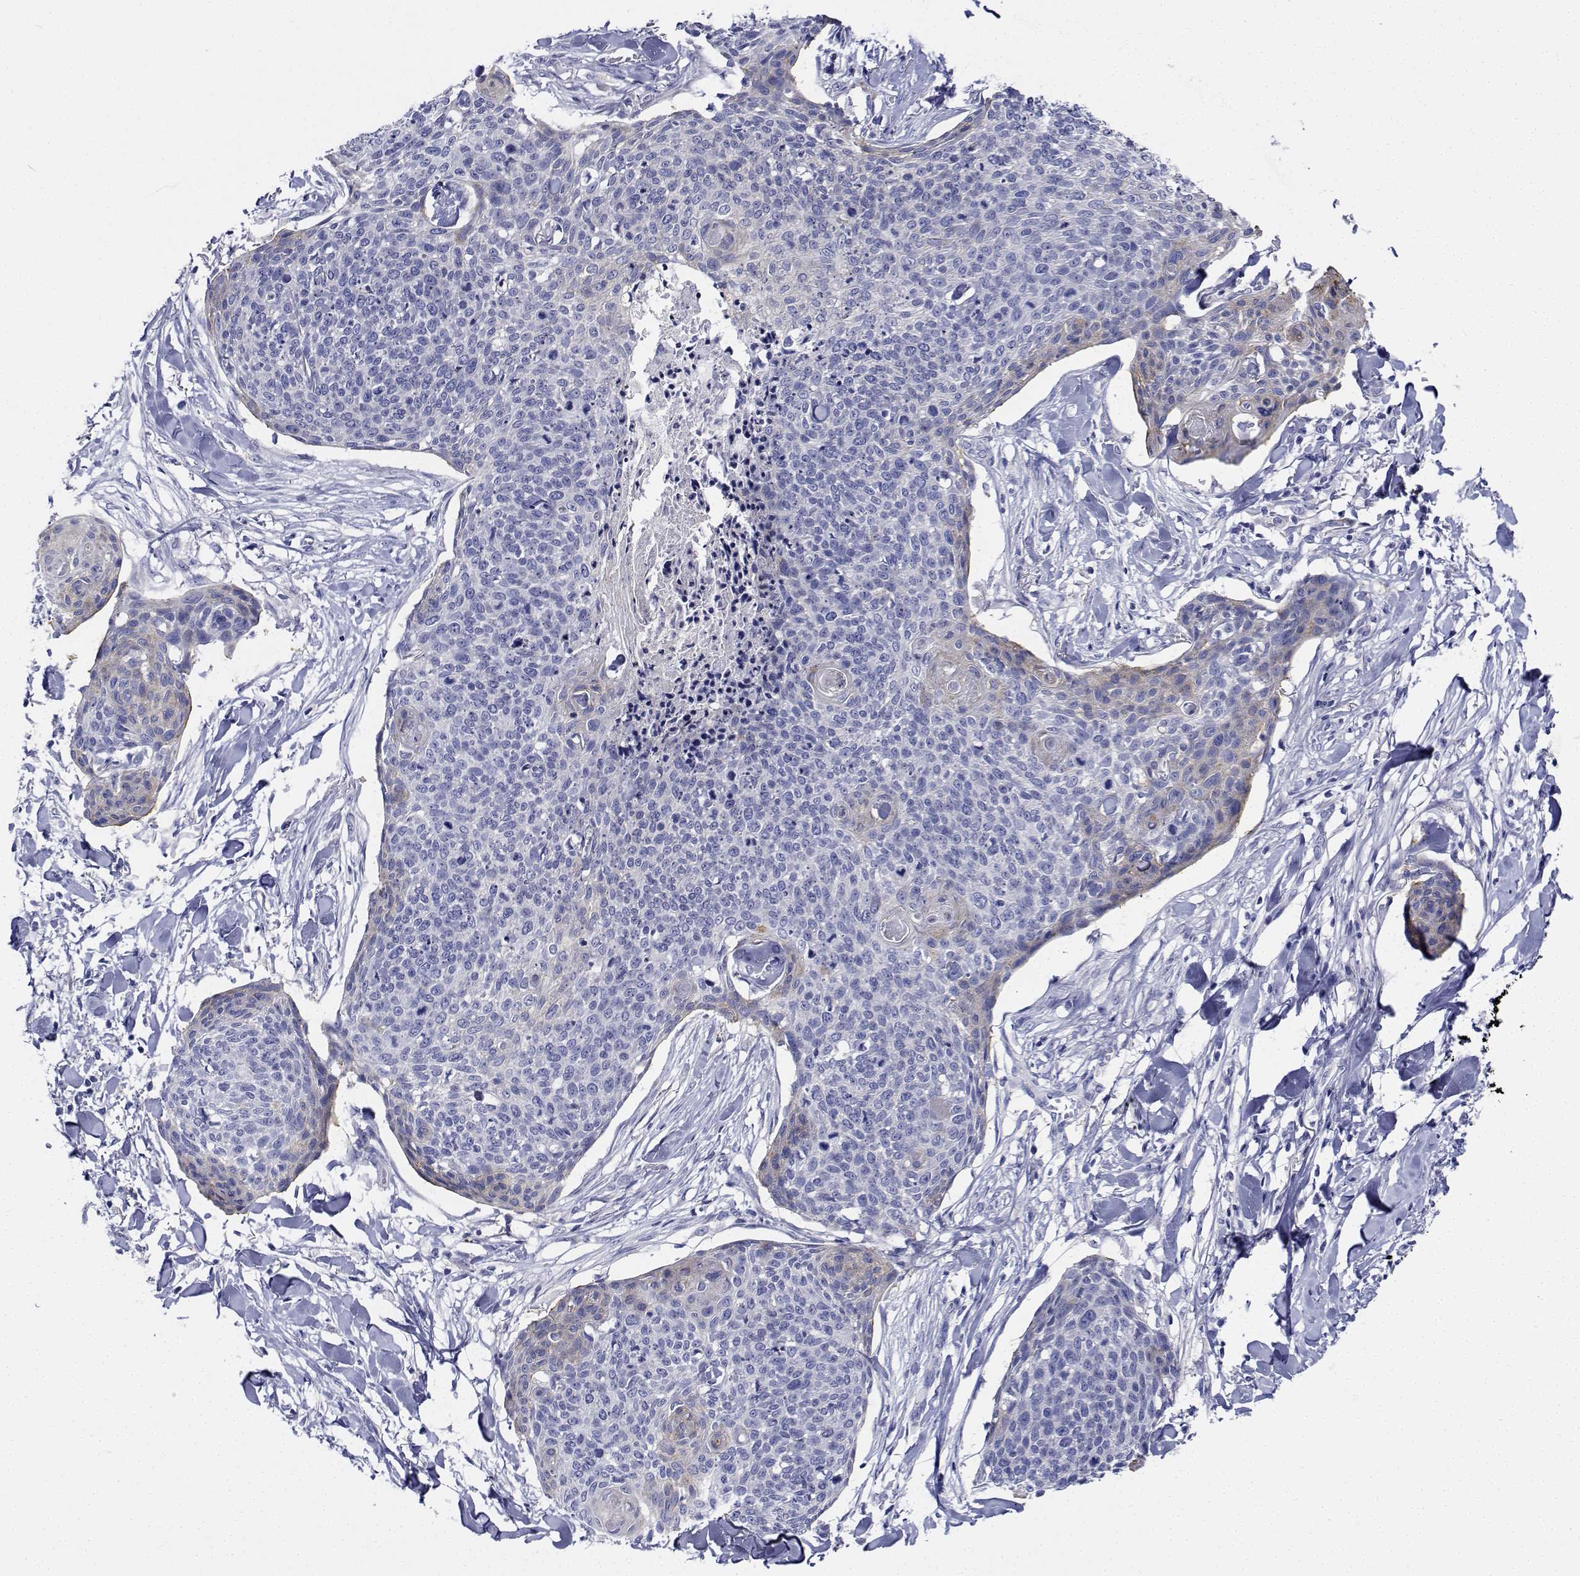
{"staining": {"intensity": "negative", "quantity": "none", "location": "none"}, "tissue": "skin cancer", "cell_type": "Tumor cells", "image_type": "cancer", "snomed": [{"axis": "morphology", "description": "Squamous cell carcinoma, NOS"}, {"axis": "topography", "description": "Skin"}, {"axis": "topography", "description": "Vulva"}], "caption": "Tumor cells are negative for protein expression in human skin cancer (squamous cell carcinoma). (DAB (3,3'-diaminobenzidine) IHC visualized using brightfield microscopy, high magnification).", "gene": "CDHR3", "patient": {"sex": "female", "age": 75}}